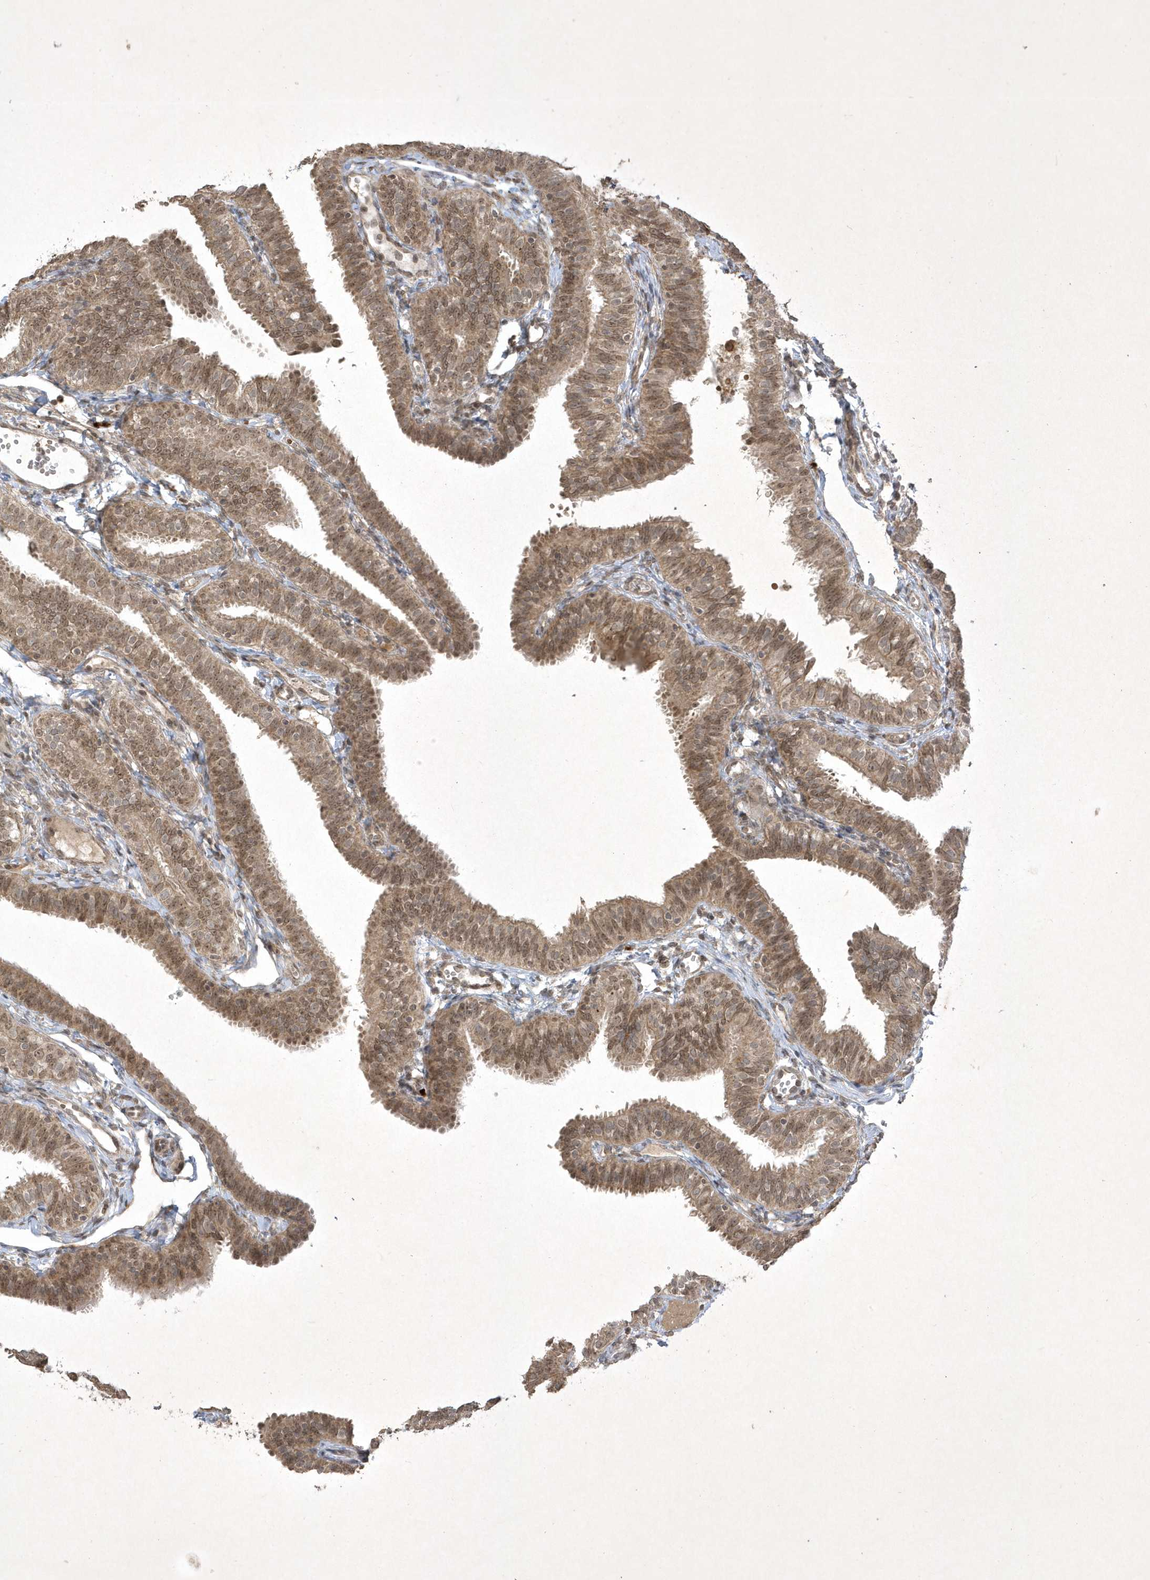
{"staining": {"intensity": "moderate", "quantity": ">75%", "location": "cytoplasmic/membranous,nuclear"}, "tissue": "fallopian tube", "cell_type": "Glandular cells", "image_type": "normal", "snomed": [{"axis": "morphology", "description": "Normal tissue, NOS"}, {"axis": "topography", "description": "Fallopian tube"}], "caption": "Moderate cytoplasmic/membranous,nuclear staining for a protein is present in about >75% of glandular cells of normal fallopian tube using IHC.", "gene": "ZNF213", "patient": {"sex": "female", "age": 35}}